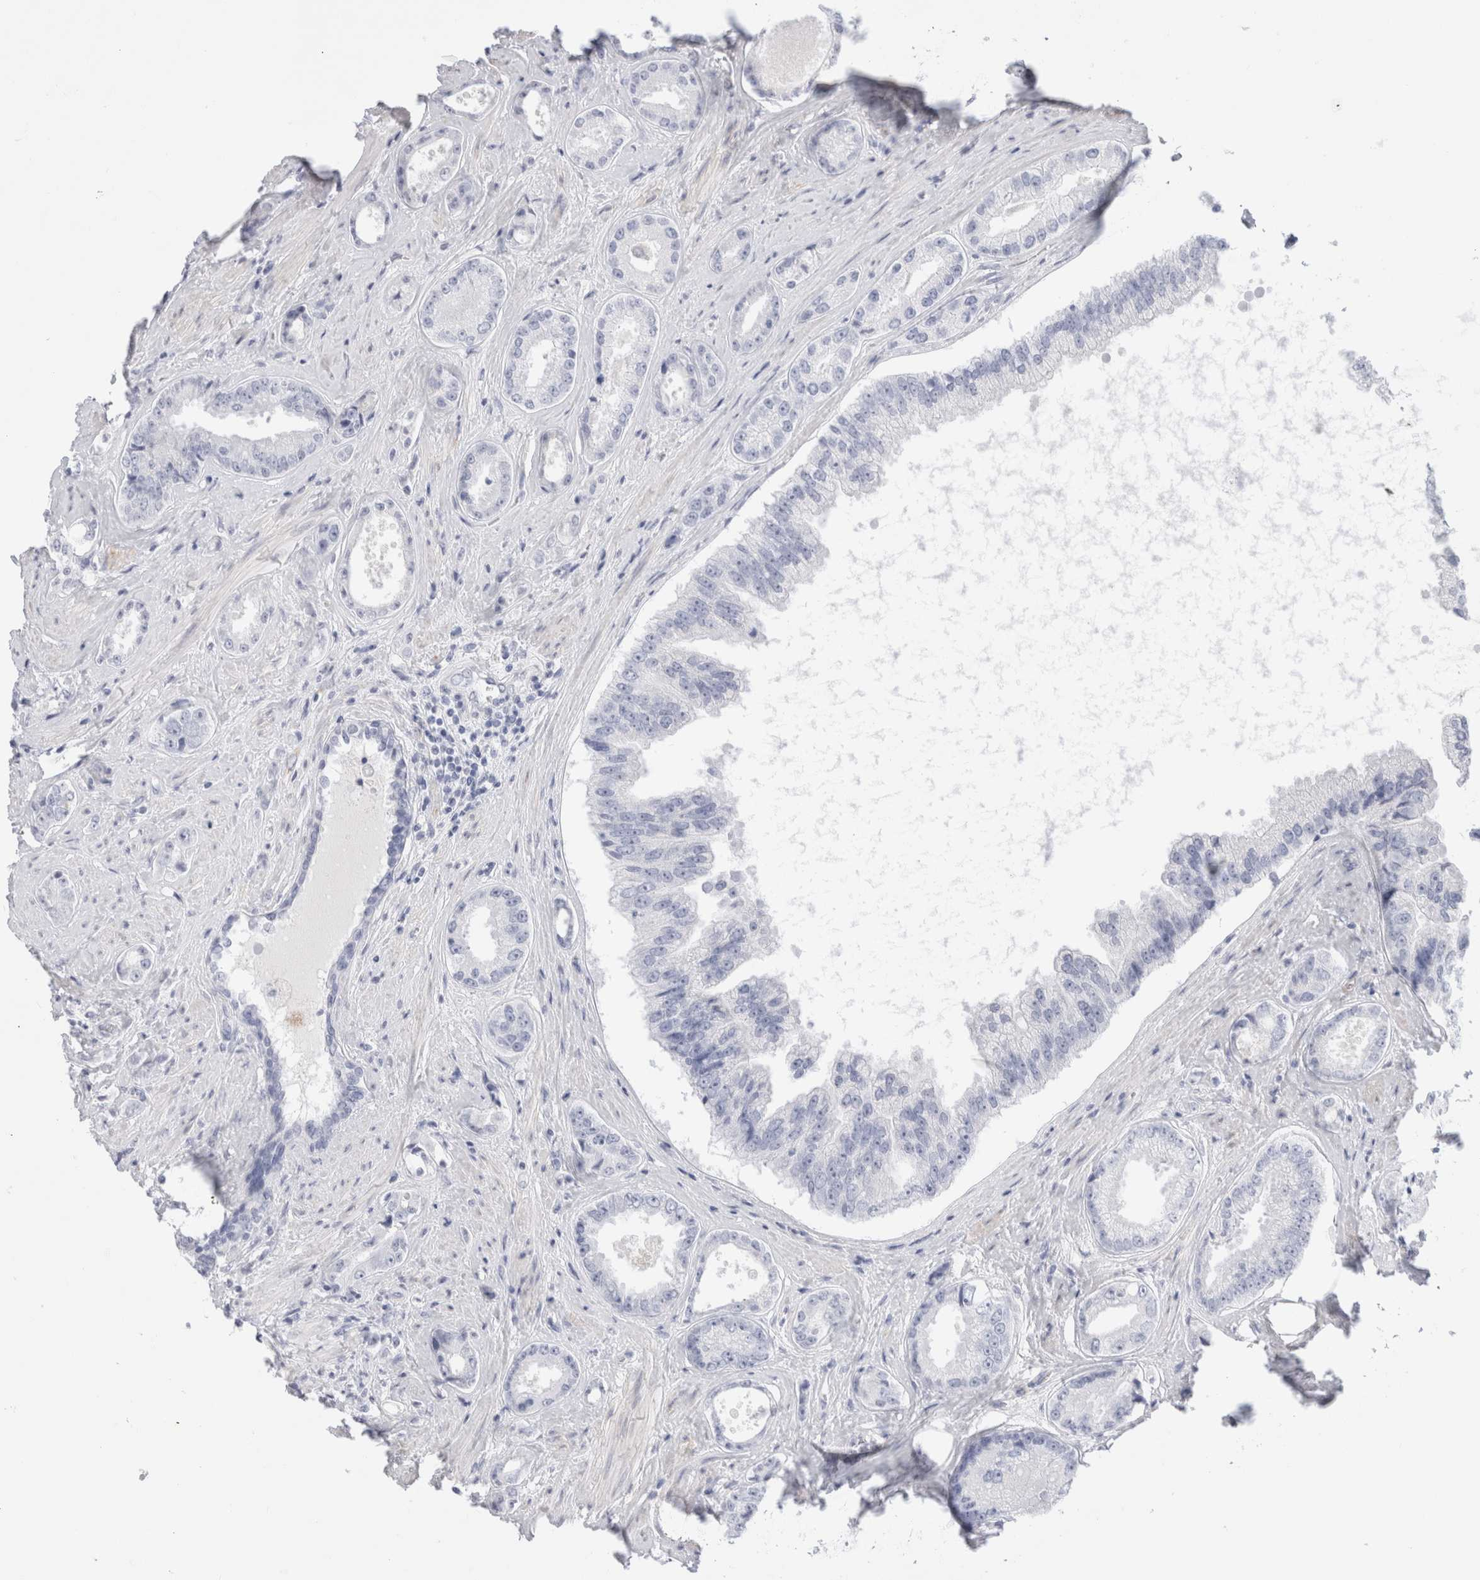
{"staining": {"intensity": "negative", "quantity": "none", "location": "none"}, "tissue": "prostate cancer", "cell_type": "Tumor cells", "image_type": "cancer", "snomed": [{"axis": "morphology", "description": "Adenocarcinoma, High grade"}, {"axis": "topography", "description": "Prostate"}], "caption": "Immunohistochemistry (IHC) micrograph of human prostate high-grade adenocarcinoma stained for a protein (brown), which exhibits no staining in tumor cells. (DAB (3,3'-diaminobenzidine) immunohistochemistry with hematoxylin counter stain).", "gene": "MUC15", "patient": {"sex": "male", "age": 61}}